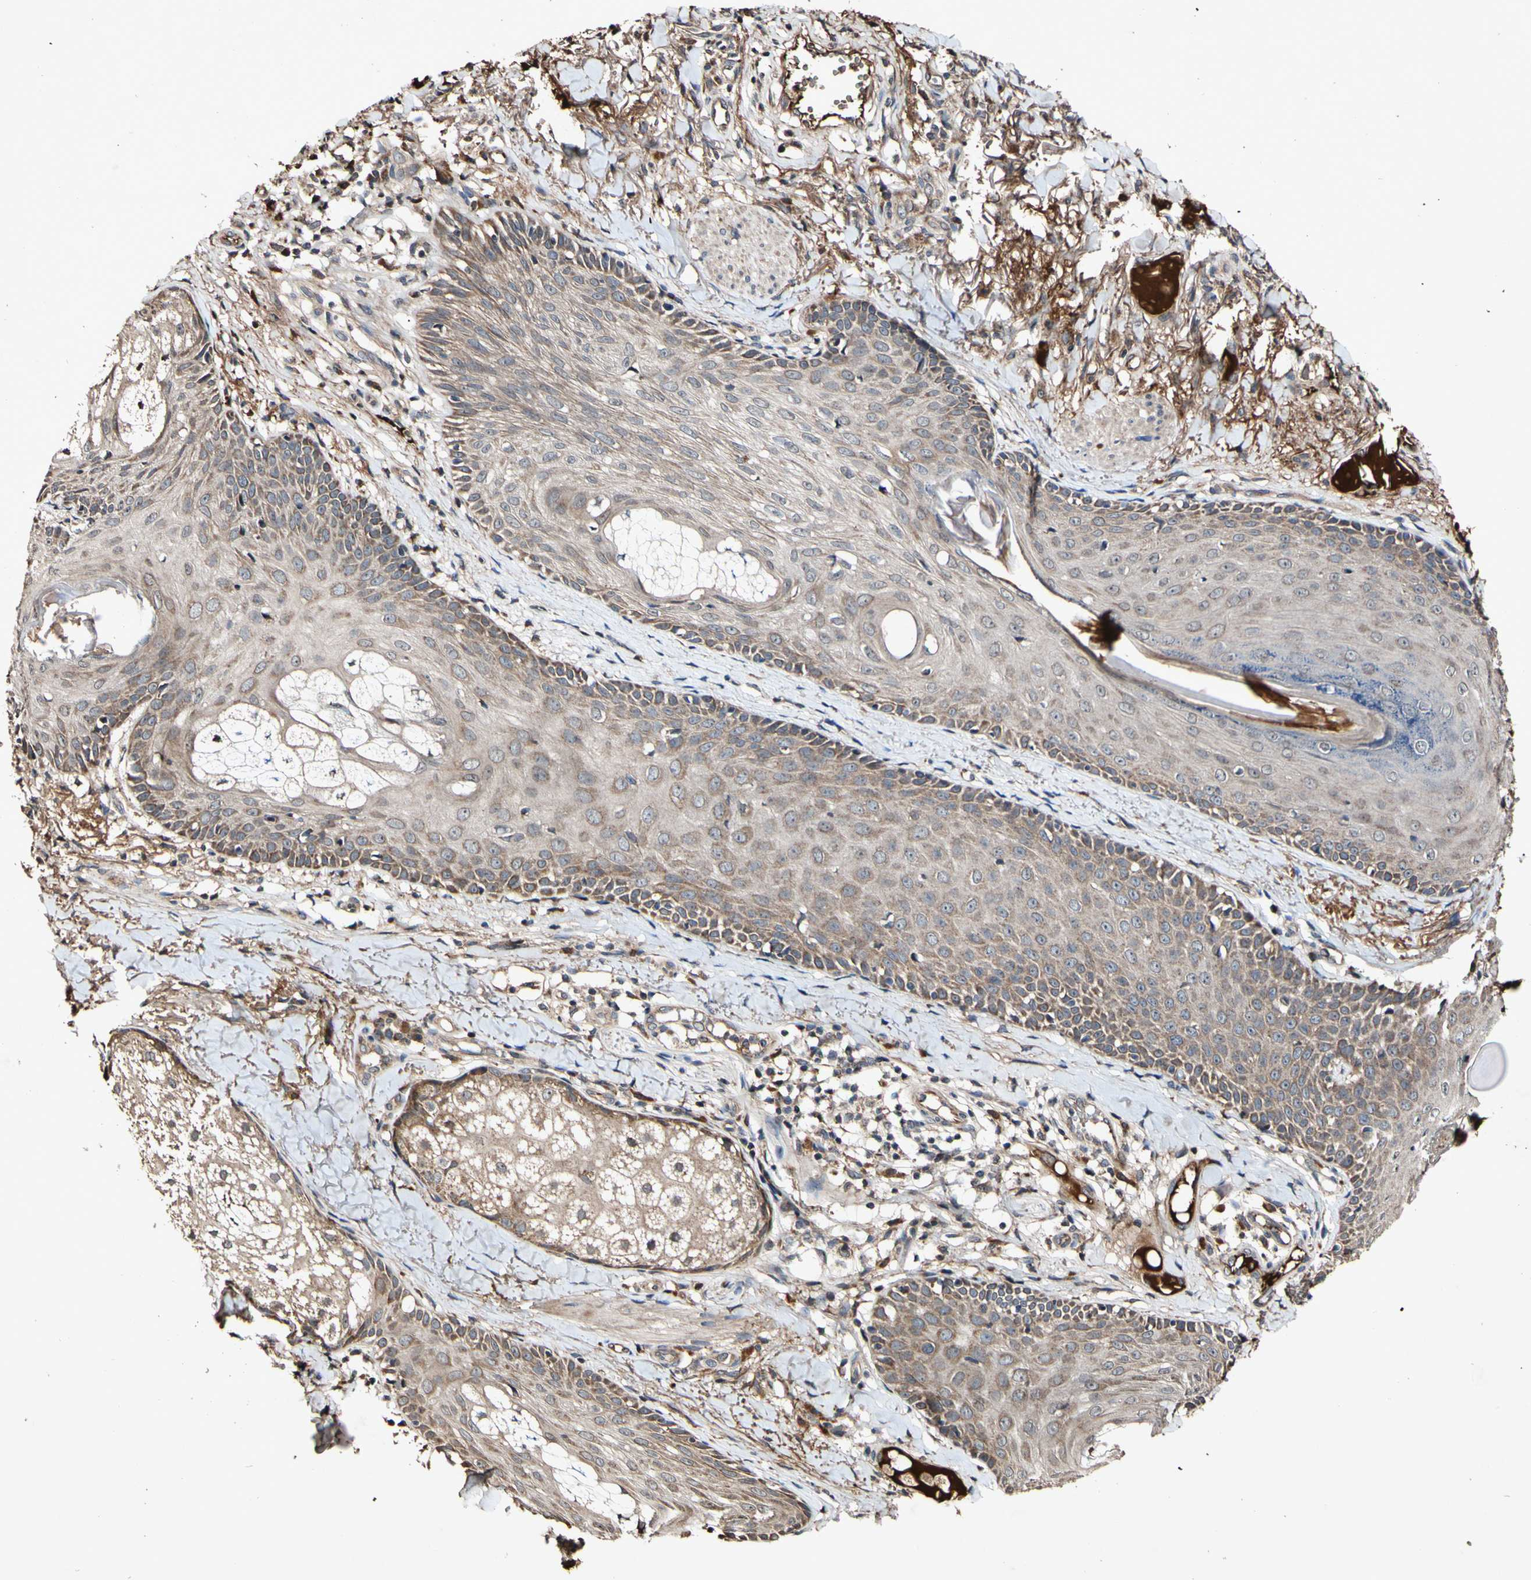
{"staining": {"intensity": "moderate", "quantity": ">75%", "location": "cytoplasmic/membranous"}, "tissue": "skin cancer", "cell_type": "Tumor cells", "image_type": "cancer", "snomed": [{"axis": "morphology", "description": "Normal tissue, NOS"}, {"axis": "morphology", "description": "Basal cell carcinoma"}, {"axis": "topography", "description": "Skin"}], "caption": "Immunohistochemical staining of human skin cancer (basal cell carcinoma) demonstrates moderate cytoplasmic/membranous protein expression in approximately >75% of tumor cells.", "gene": "PLAT", "patient": {"sex": "male", "age": 52}}